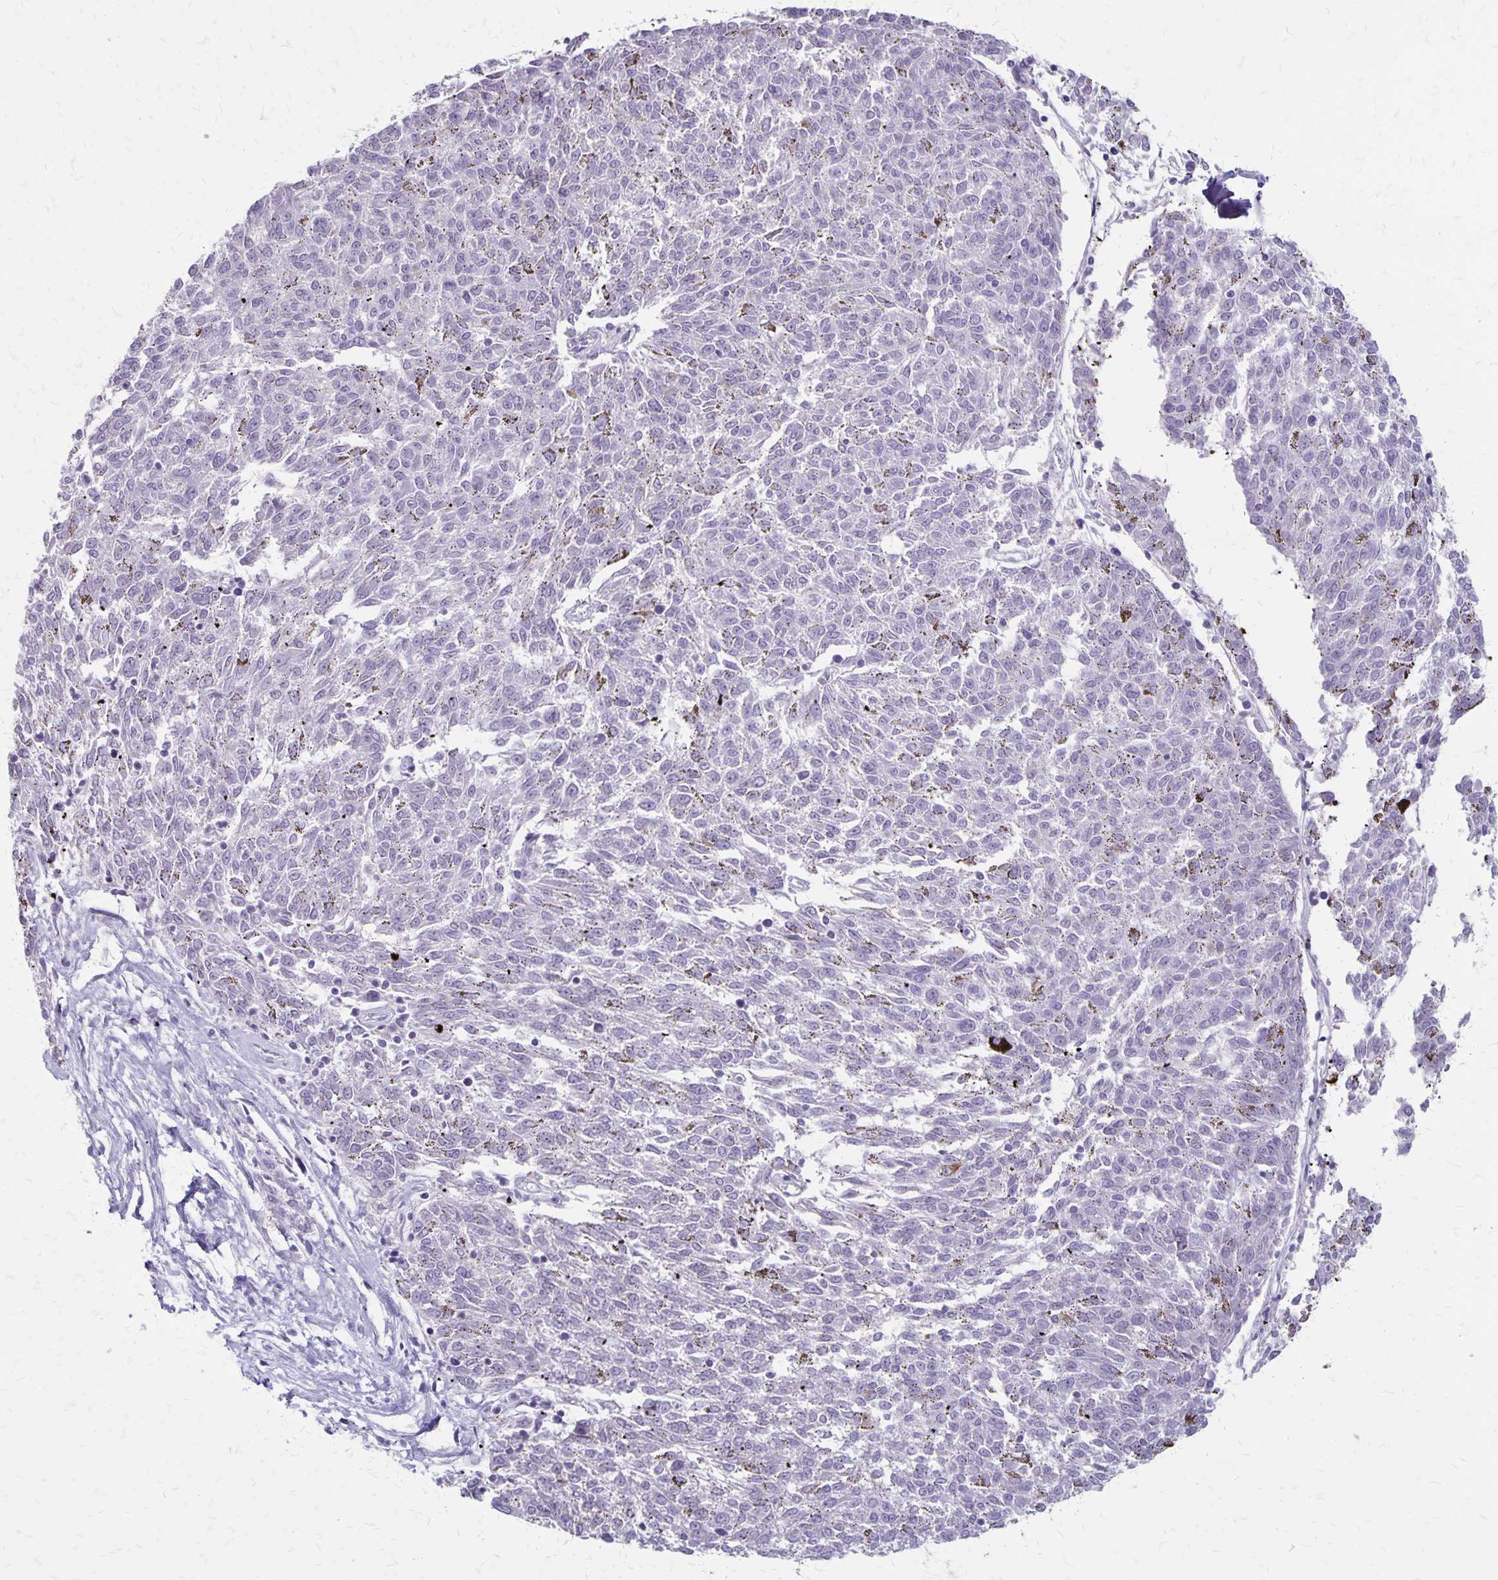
{"staining": {"intensity": "negative", "quantity": "none", "location": "none"}, "tissue": "melanoma", "cell_type": "Tumor cells", "image_type": "cancer", "snomed": [{"axis": "morphology", "description": "Malignant melanoma, NOS"}, {"axis": "topography", "description": "Skin"}], "caption": "High power microscopy histopathology image of an immunohistochemistry micrograph of malignant melanoma, revealing no significant expression in tumor cells.", "gene": "HOMER1", "patient": {"sex": "female", "age": 72}}